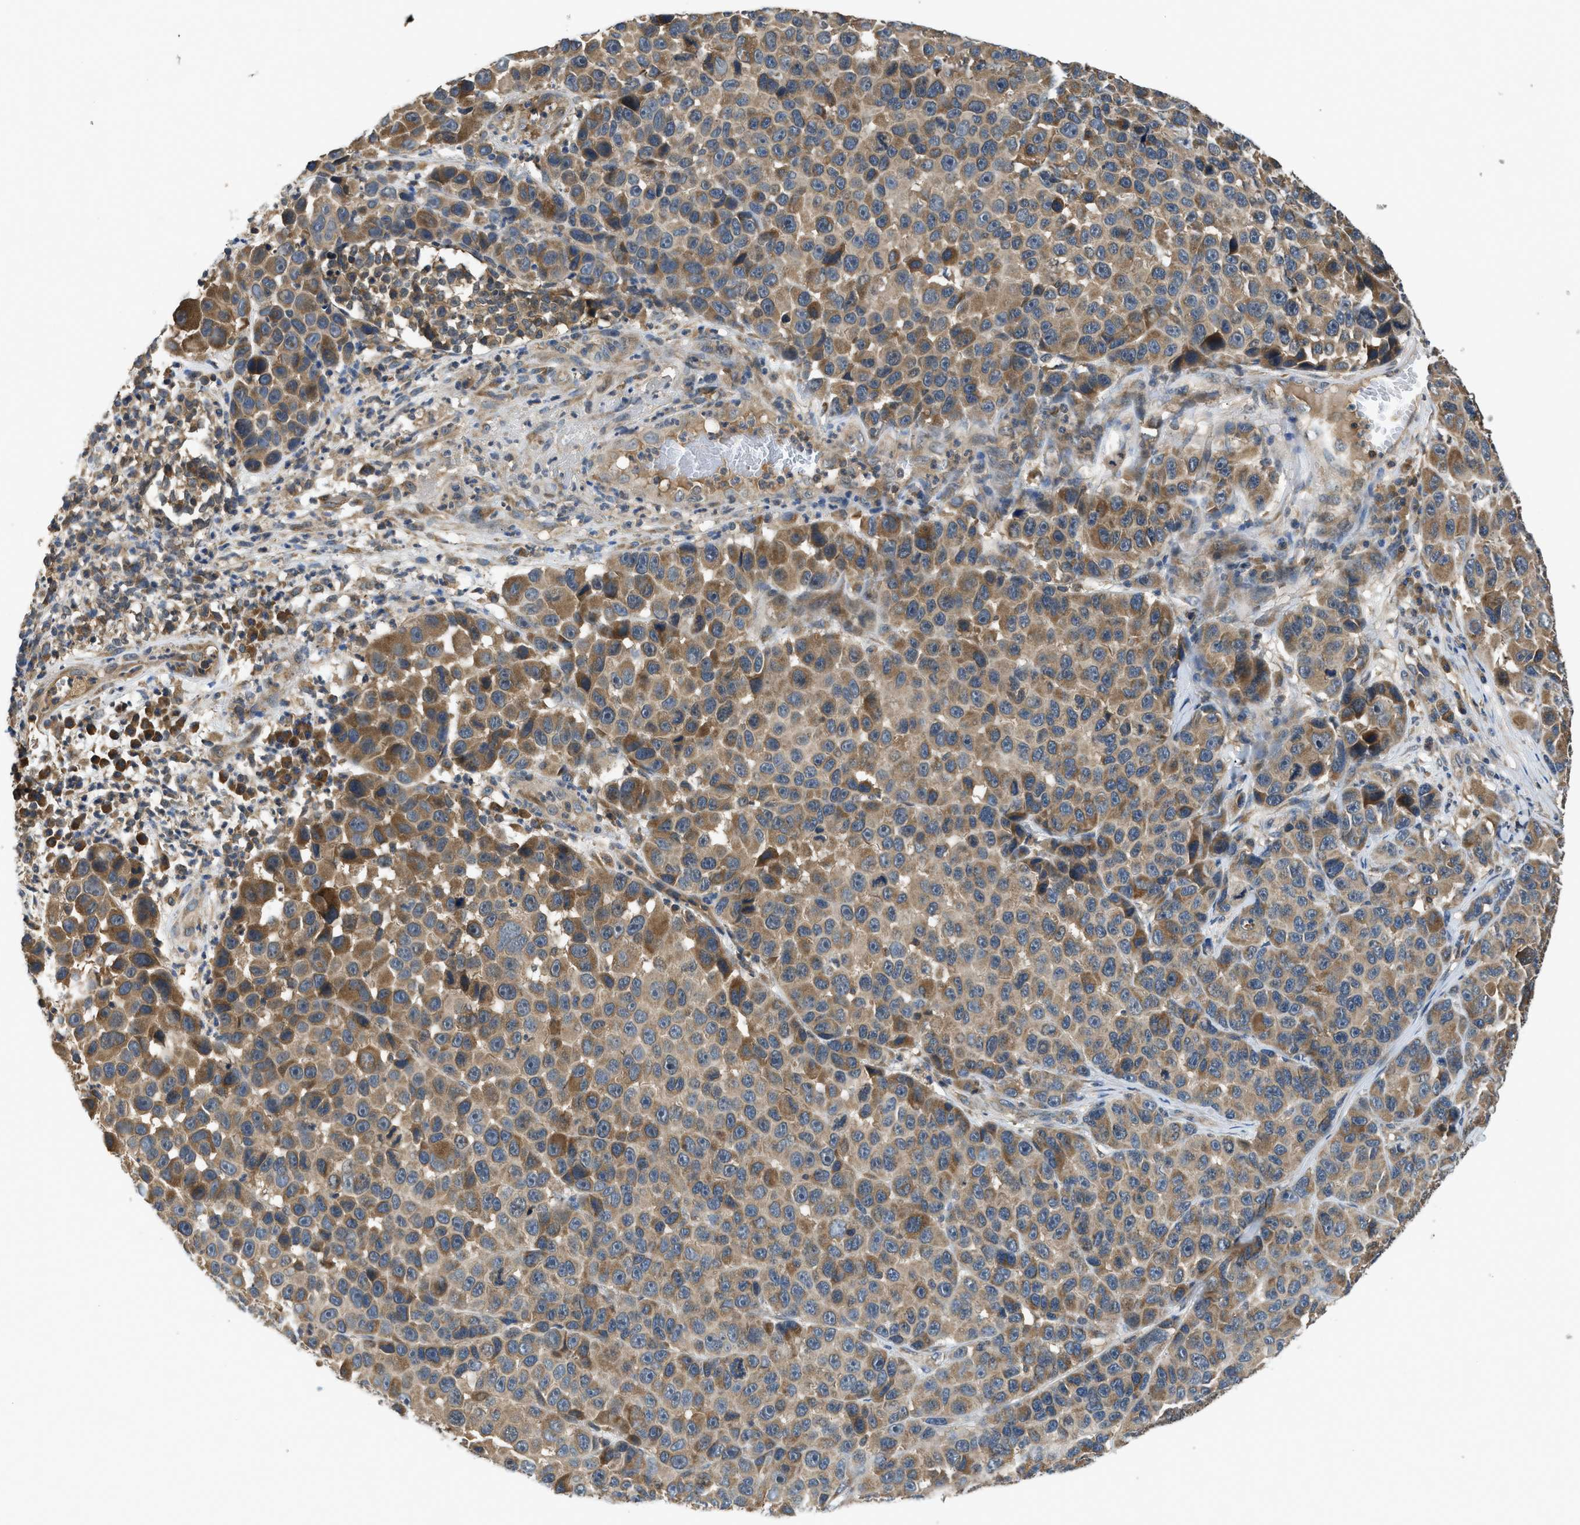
{"staining": {"intensity": "moderate", "quantity": ">75%", "location": "cytoplasmic/membranous"}, "tissue": "melanoma", "cell_type": "Tumor cells", "image_type": "cancer", "snomed": [{"axis": "morphology", "description": "Malignant melanoma, NOS"}, {"axis": "topography", "description": "Skin"}], "caption": "Brown immunohistochemical staining in human malignant melanoma exhibits moderate cytoplasmic/membranous expression in approximately >75% of tumor cells.", "gene": "PAFAH2", "patient": {"sex": "male", "age": 53}}